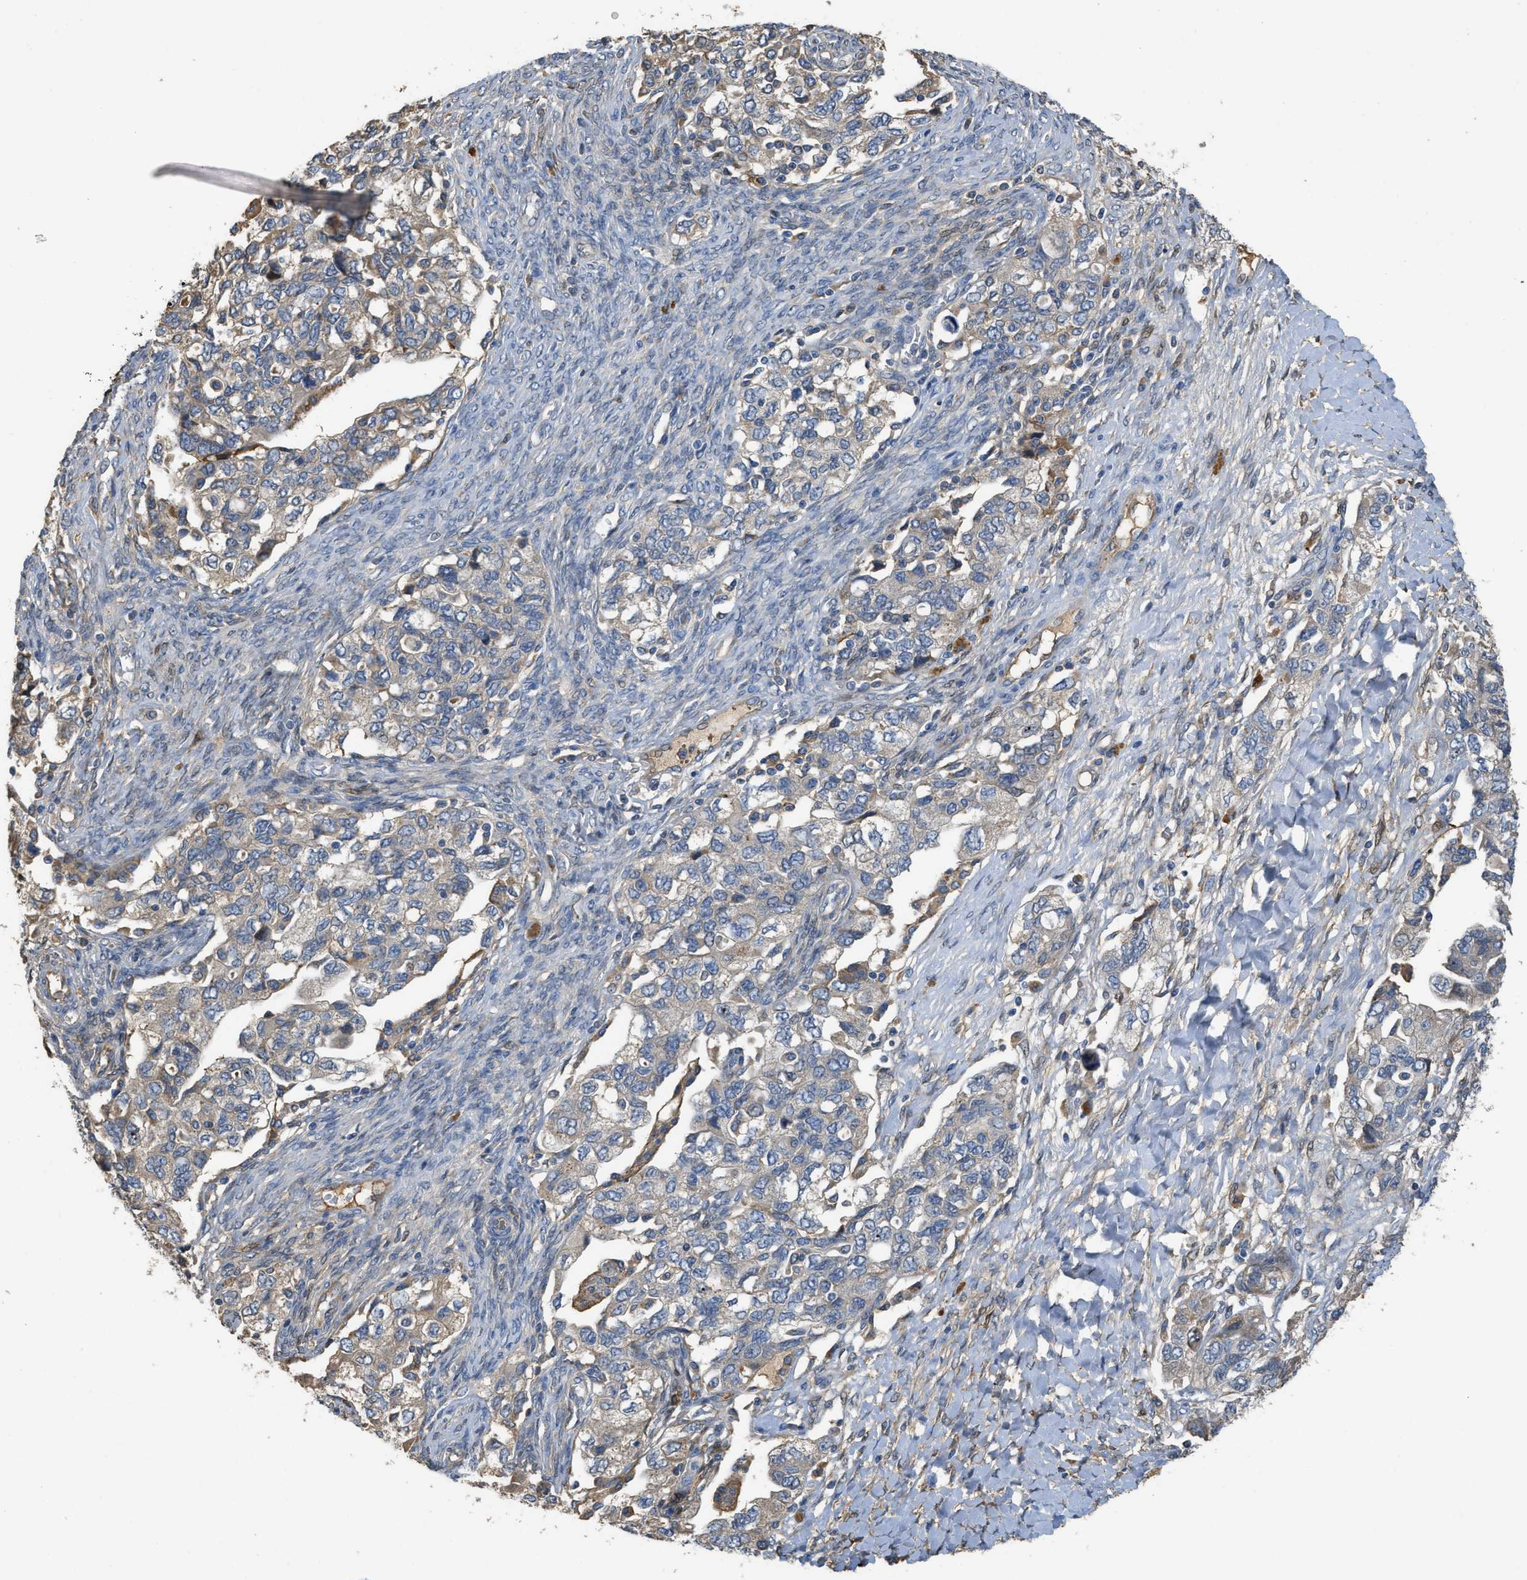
{"staining": {"intensity": "moderate", "quantity": "<25%", "location": "cytoplasmic/membranous"}, "tissue": "ovarian cancer", "cell_type": "Tumor cells", "image_type": "cancer", "snomed": [{"axis": "morphology", "description": "Carcinoma, NOS"}, {"axis": "morphology", "description": "Cystadenocarcinoma, serous, NOS"}, {"axis": "topography", "description": "Ovary"}], "caption": "This micrograph demonstrates immunohistochemistry (IHC) staining of ovarian cancer, with low moderate cytoplasmic/membranous positivity in approximately <25% of tumor cells.", "gene": "RIPK2", "patient": {"sex": "female", "age": 69}}